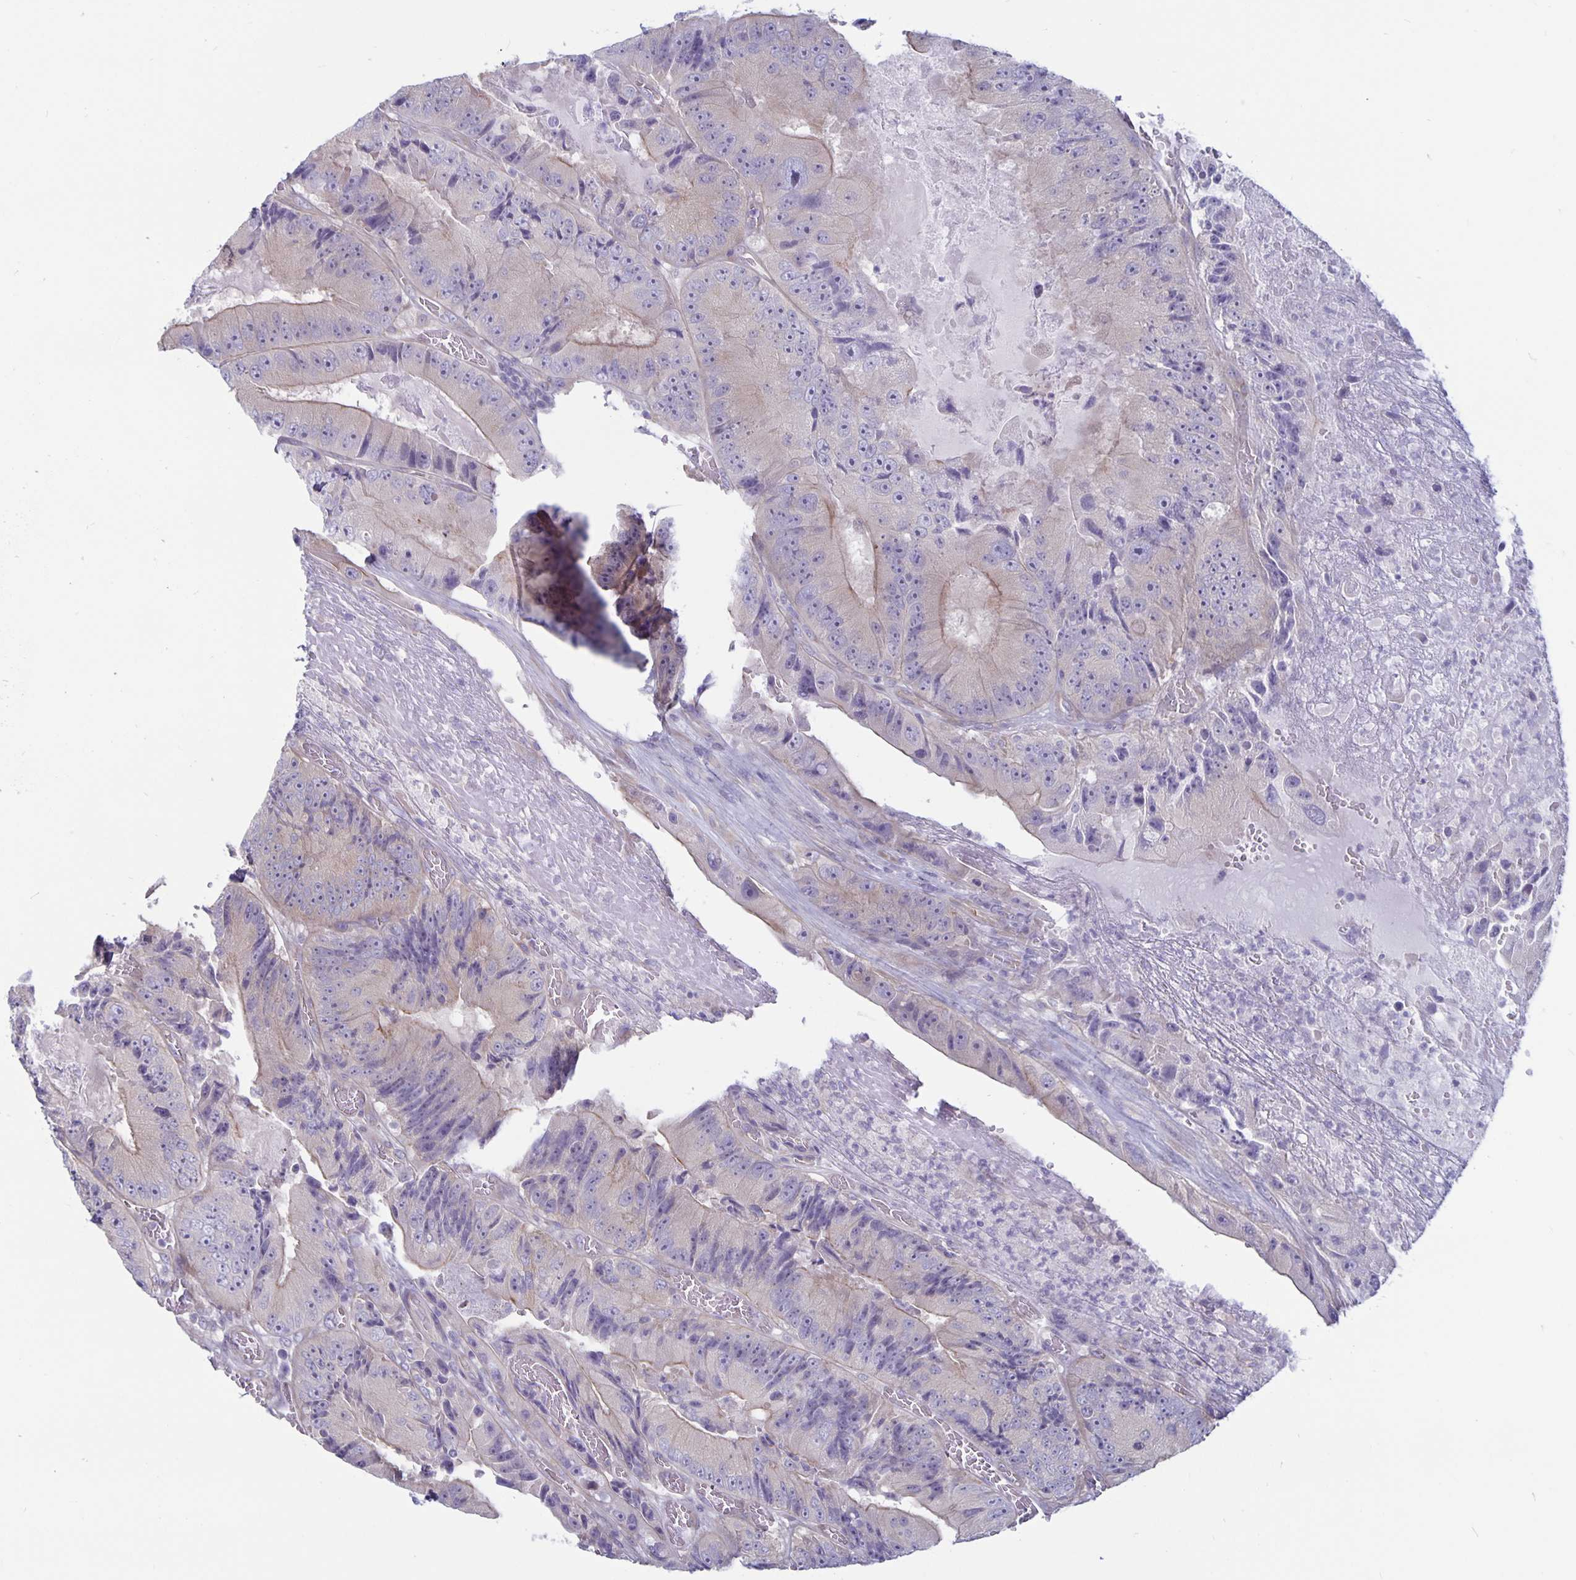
{"staining": {"intensity": "weak", "quantity": "<25%", "location": "cytoplasmic/membranous"}, "tissue": "colorectal cancer", "cell_type": "Tumor cells", "image_type": "cancer", "snomed": [{"axis": "morphology", "description": "Adenocarcinoma, NOS"}, {"axis": "topography", "description": "Colon"}], "caption": "Immunohistochemistry micrograph of neoplastic tissue: colorectal cancer stained with DAB shows no significant protein positivity in tumor cells.", "gene": "PLCB3", "patient": {"sex": "female", "age": 86}}